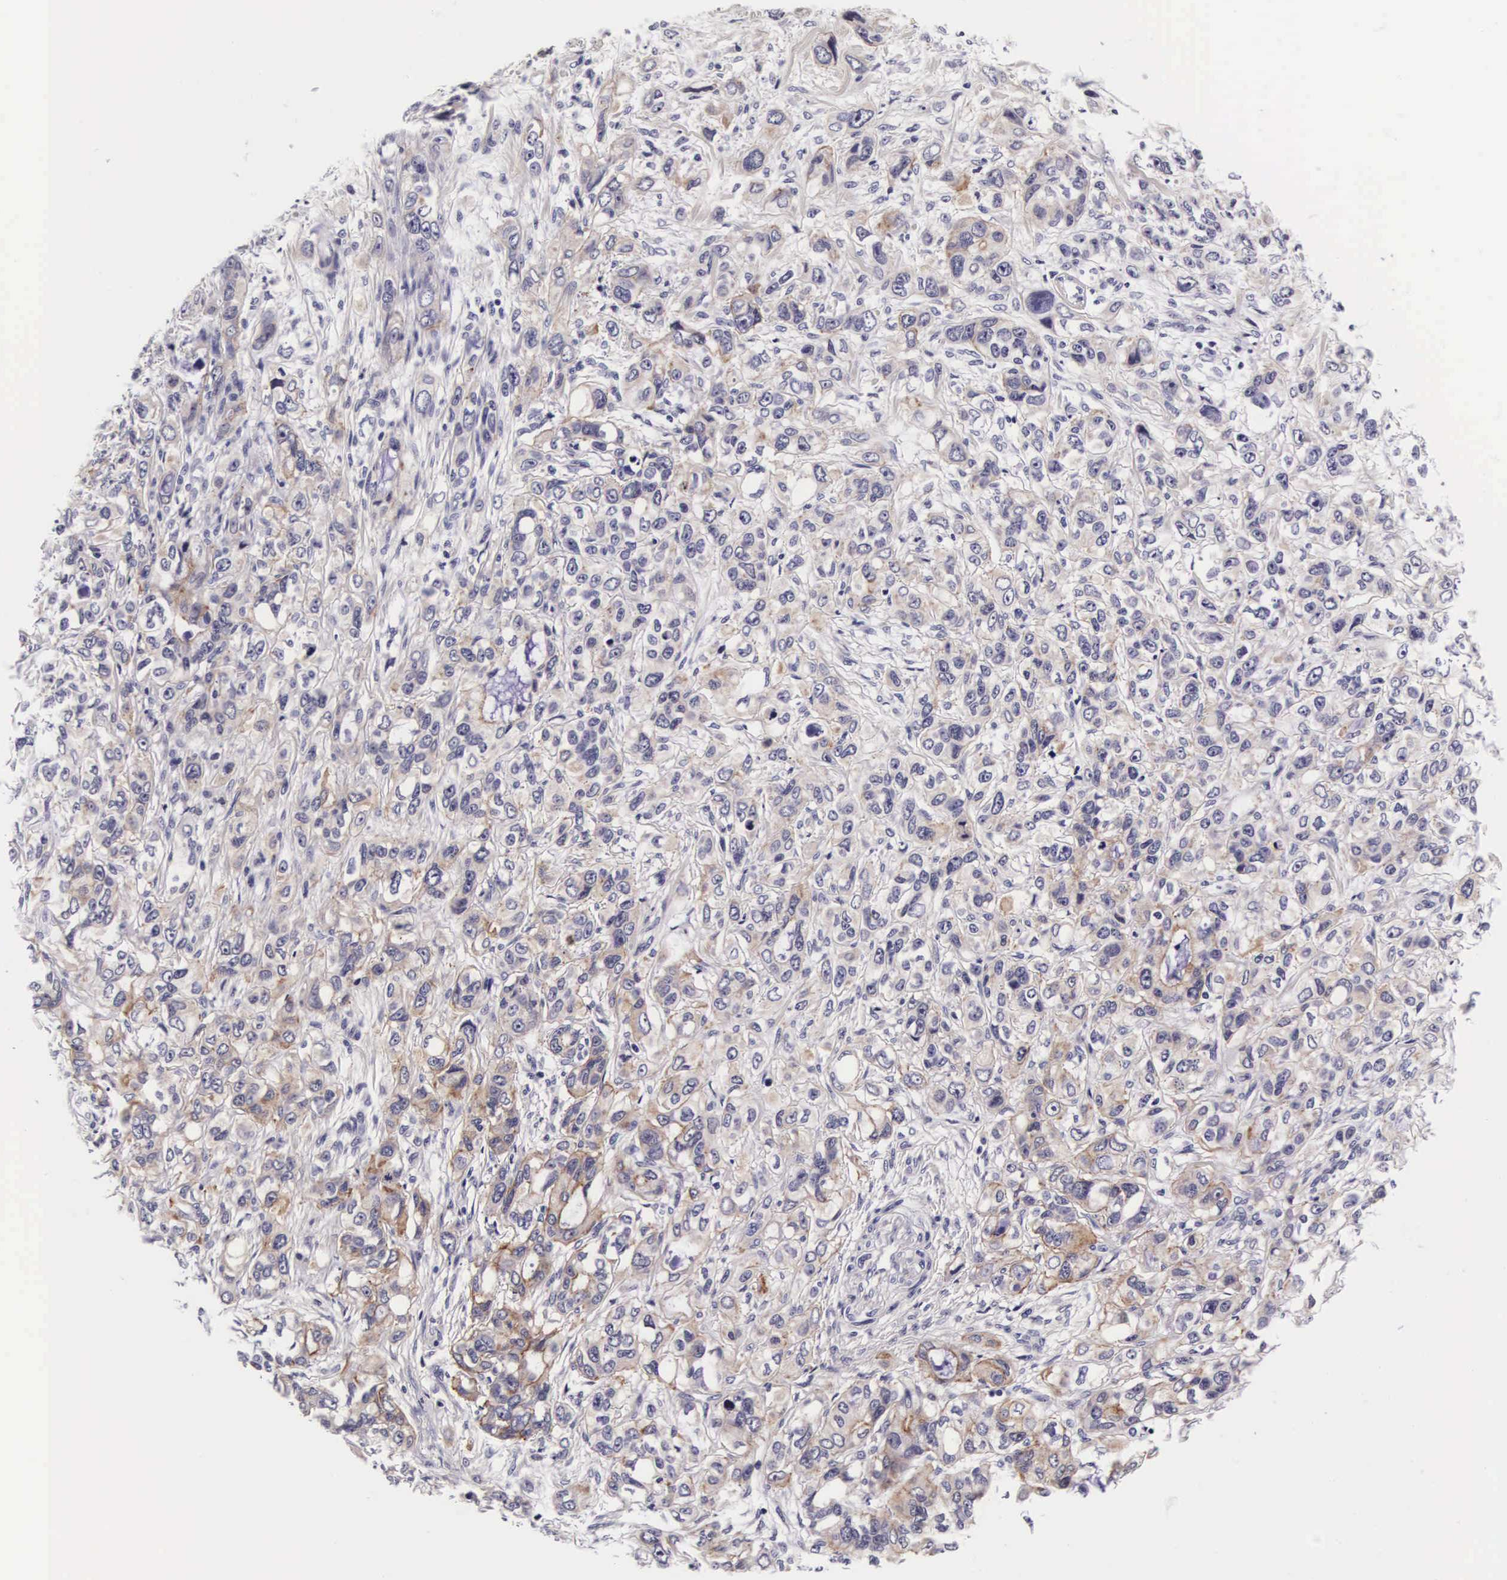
{"staining": {"intensity": "weak", "quantity": "<25%", "location": "cytoplasmic/membranous"}, "tissue": "stomach cancer", "cell_type": "Tumor cells", "image_type": "cancer", "snomed": [{"axis": "morphology", "description": "Adenocarcinoma, NOS"}, {"axis": "topography", "description": "Stomach, upper"}], "caption": "There is no significant staining in tumor cells of stomach adenocarcinoma.", "gene": "PHETA2", "patient": {"sex": "male", "age": 47}}